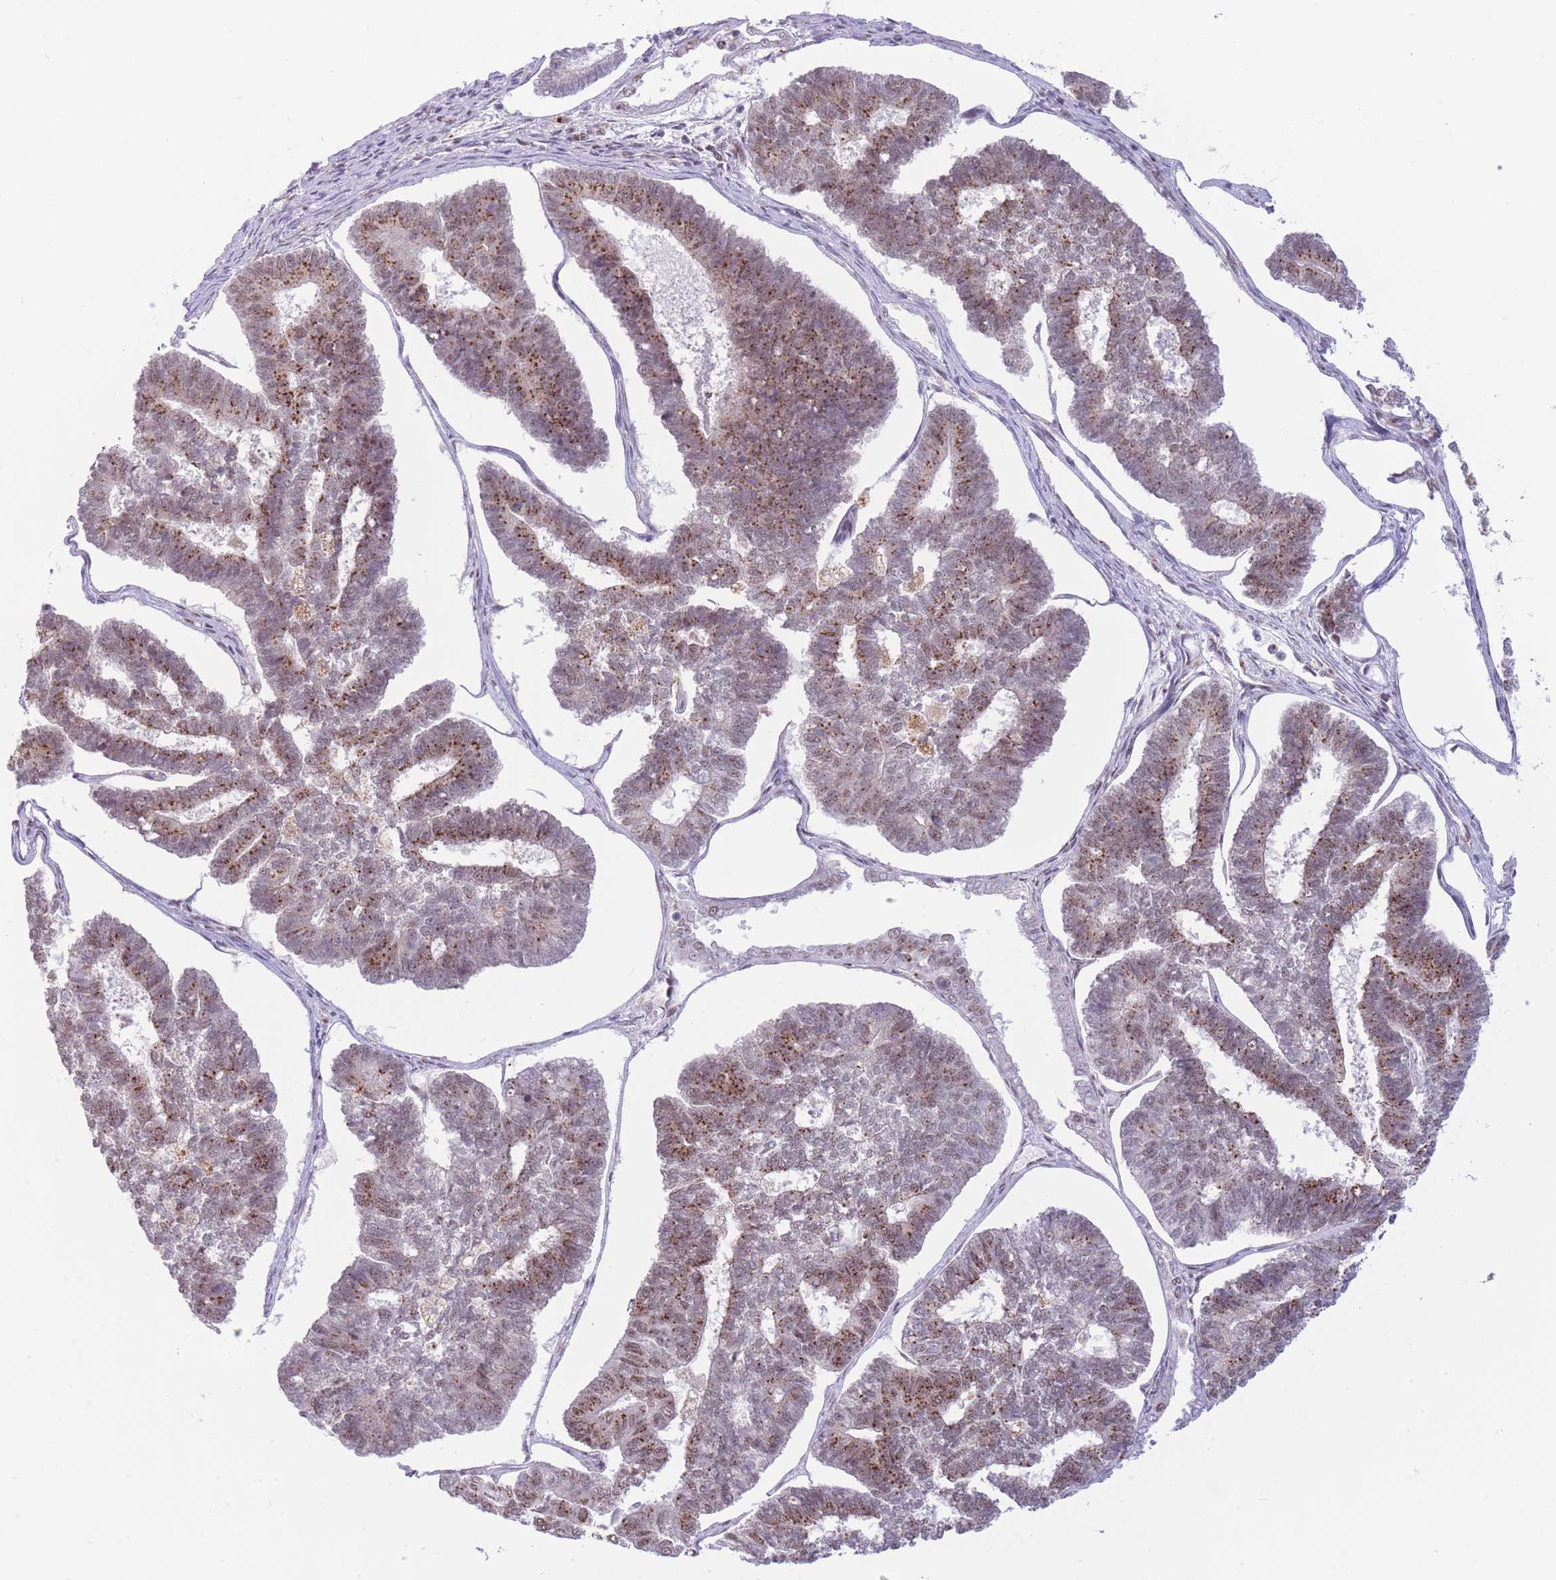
{"staining": {"intensity": "moderate", "quantity": ">75%", "location": "cytoplasmic/membranous,nuclear"}, "tissue": "endometrial cancer", "cell_type": "Tumor cells", "image_type": "cancer", "snomed": [{"axis": "morphology", "description": "Adenocarcinoma, NOS"}, {"axis": "topography", "description": "Endometrium"}], "caption": "Immunohistochemical staining of human endometrial cancer reveals medium levels of moderate cytoplasmic/membranous and nuclear staining in approximately >75% of tumor cells. Immunohistochemistry (ihc) stains the protein of interest in brown and the nuclei are stained blue.", "gene": "INO80C", "patient": {"sex": "female", "age": 70}}